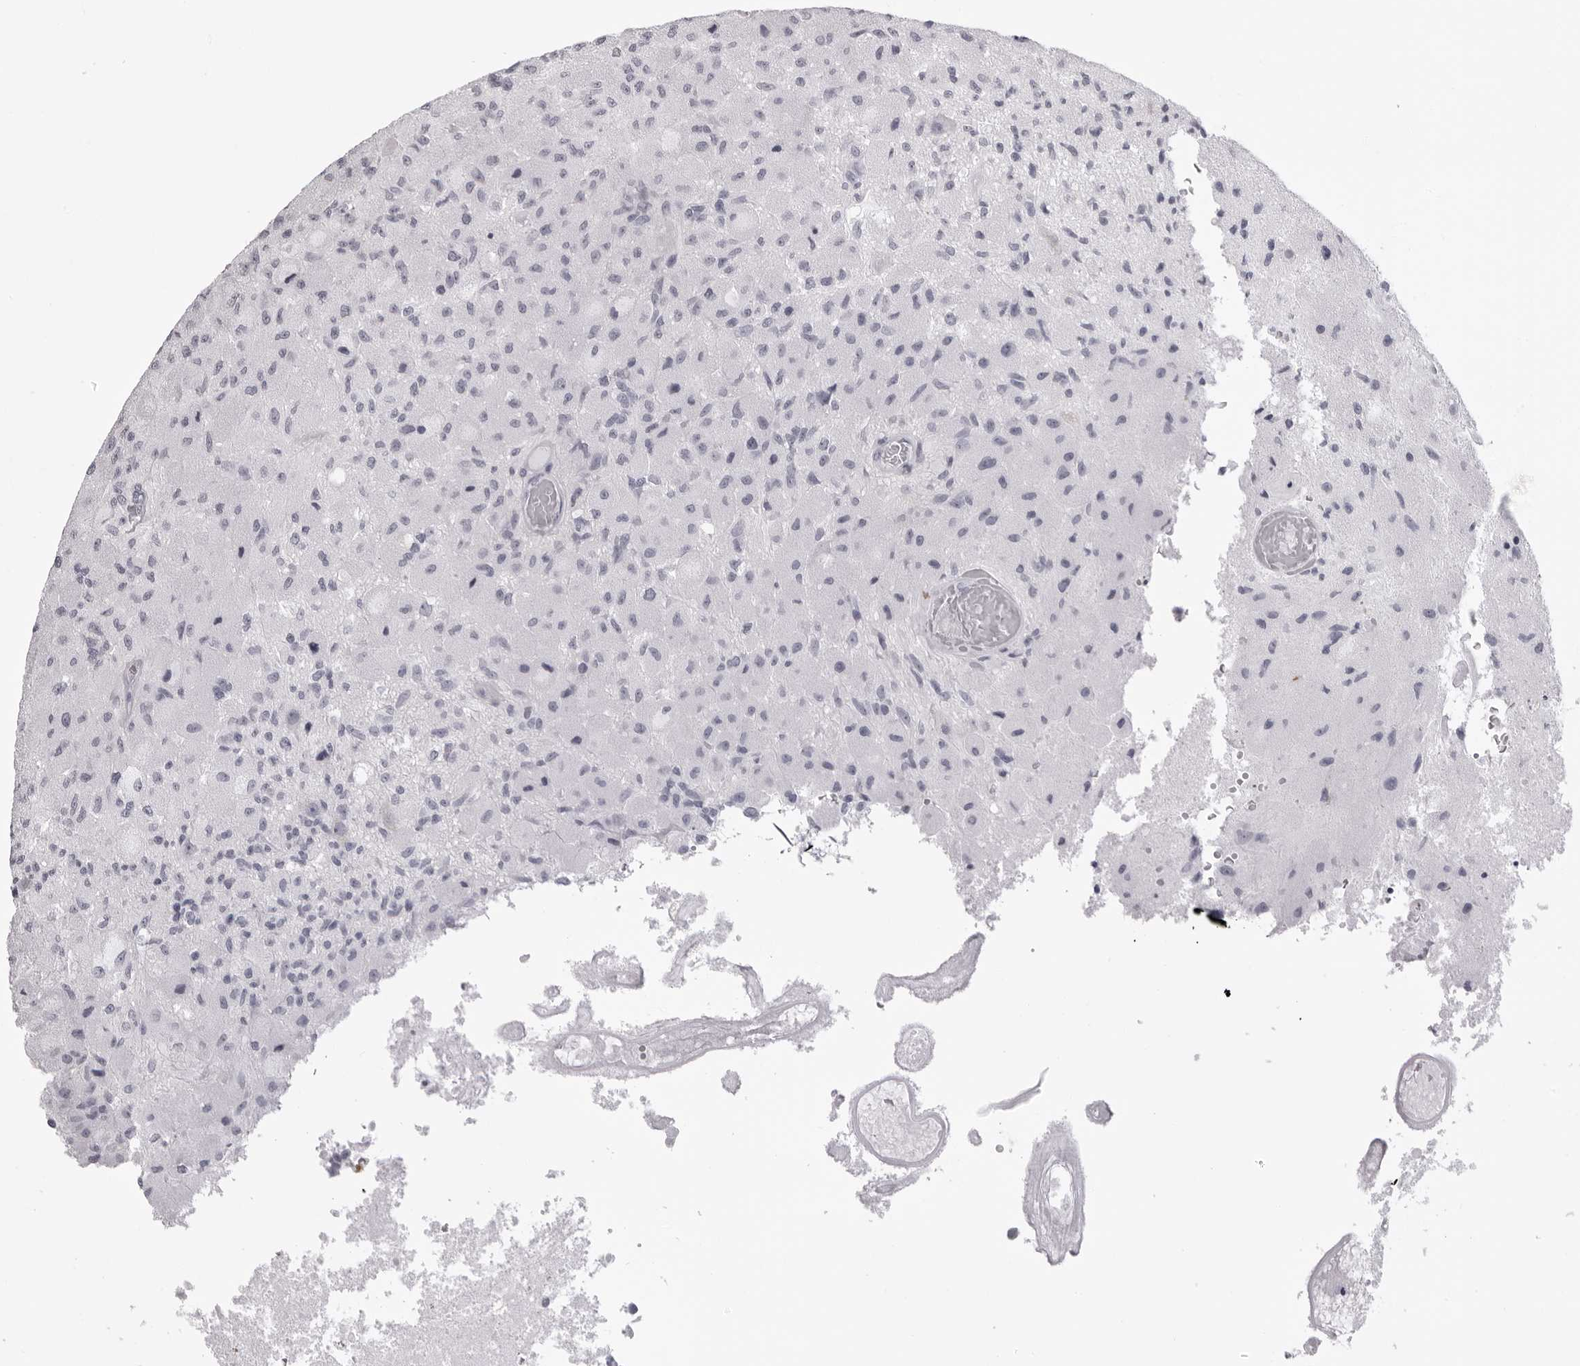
{"staining": {"intensity": "negative", "quantity": "none", "location": "none"}, "tissue": "glioma", "cell_type": "Tumor cells", "image_type": "cancer", "snomed": [{"axis": "morphology", "description": "Normal tissue, NOS"}, {"axis": "morphology", "description": "Glioma, malignant, High grade"}, {"axis": "topography", "description": "Cerebral cortex"}], "caption": "A micrograph of human malignant high-grade glioma is negative for staining in tumor cells. (DAB immunohistochemistry (IHC), high magnification).", "gene": "DNALI1", "patient": {"sex": "male", "age": 77}}